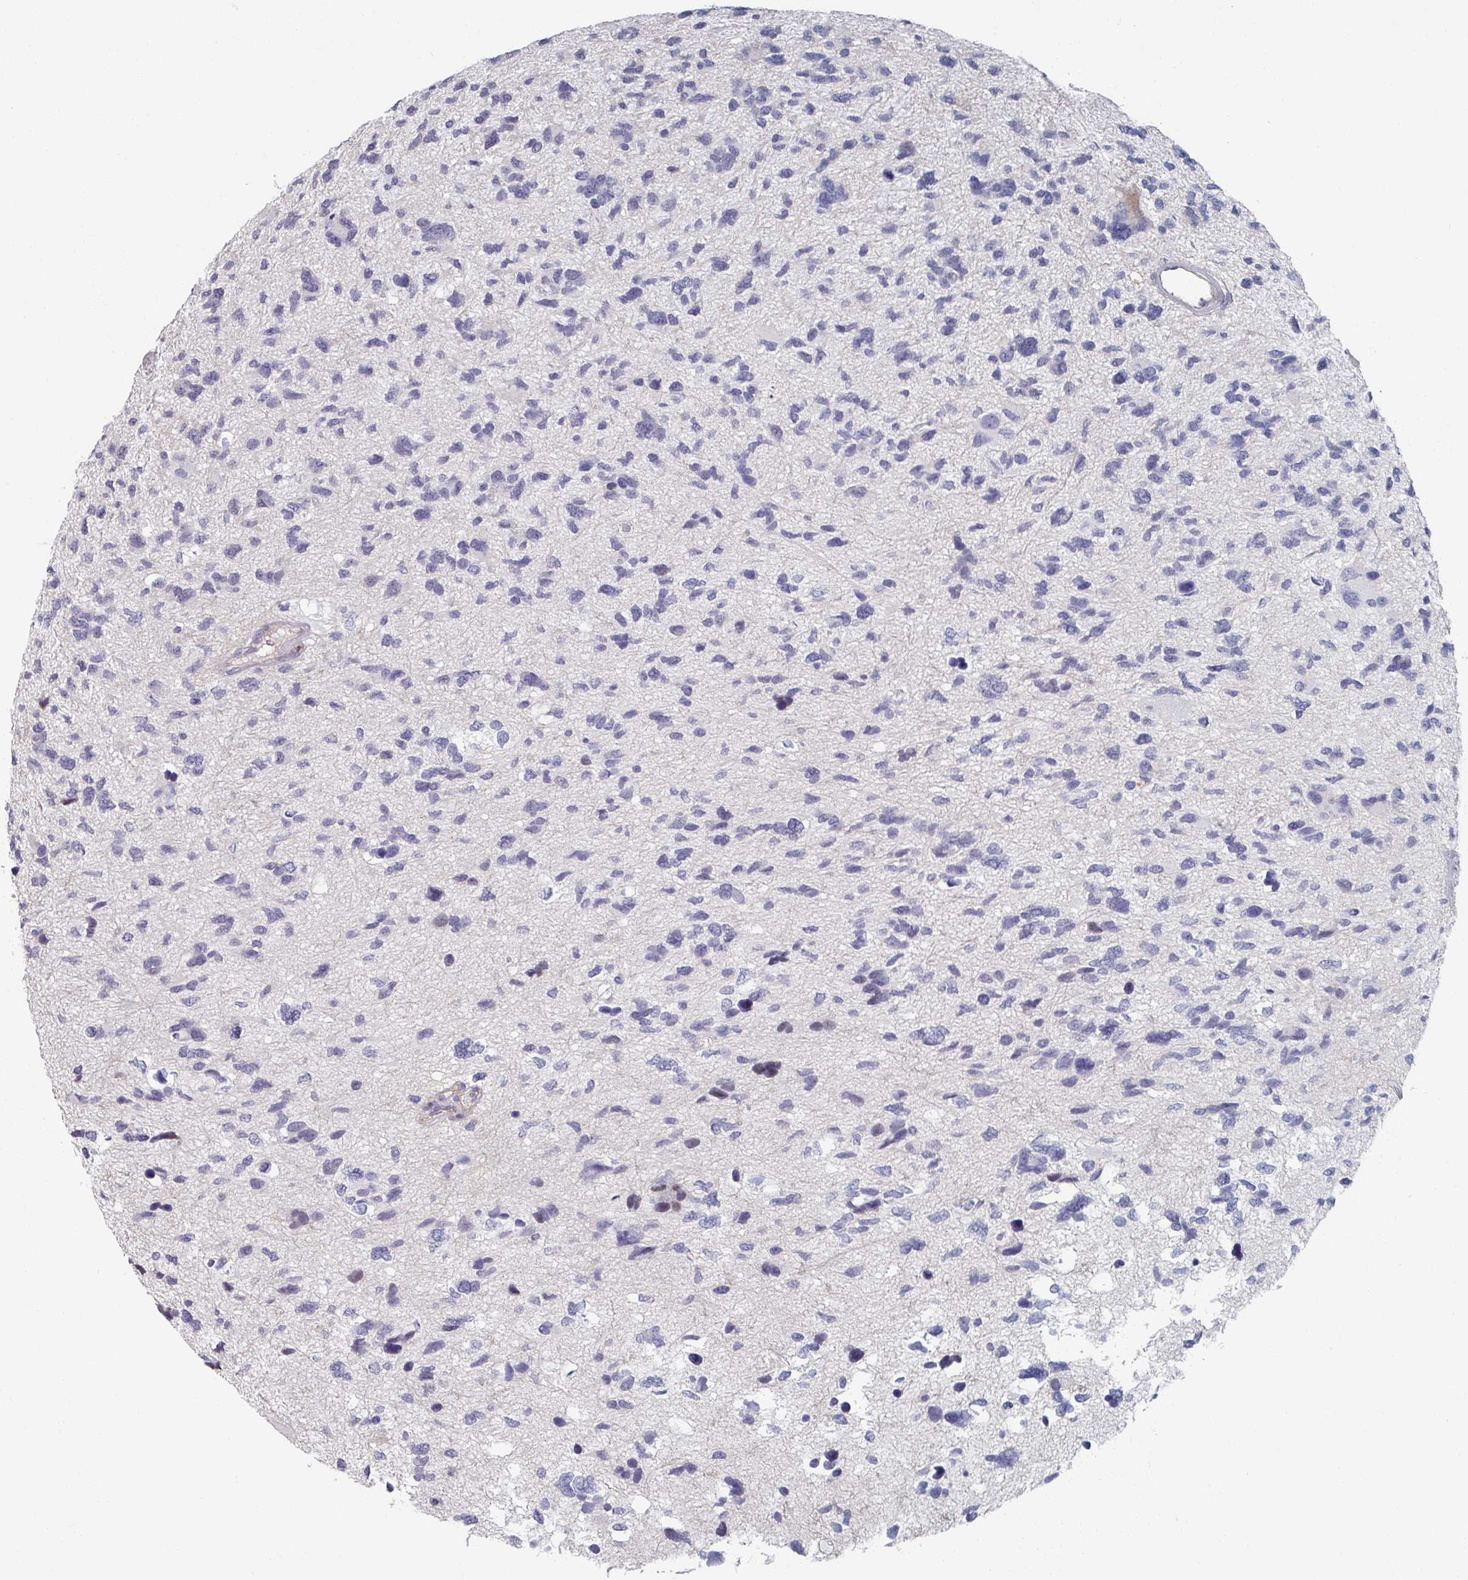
{"staining": {"intensity": "negative", "quantity": "none", "location": "none"}, "tissue": "glioma", "cell_type": "Tumor cells", "image_type": "cancer", "snomed": [{"axis": "morphology", "description": "Glioma, malignant, High grade"}, {"axis": "topography", "description": "Brain"}], "caption": "Immunohistochemistry of human glioma reveals no staining in tumor cells.", "gene": "EFL1", "patient": {"sex": "female", "age": 11}}